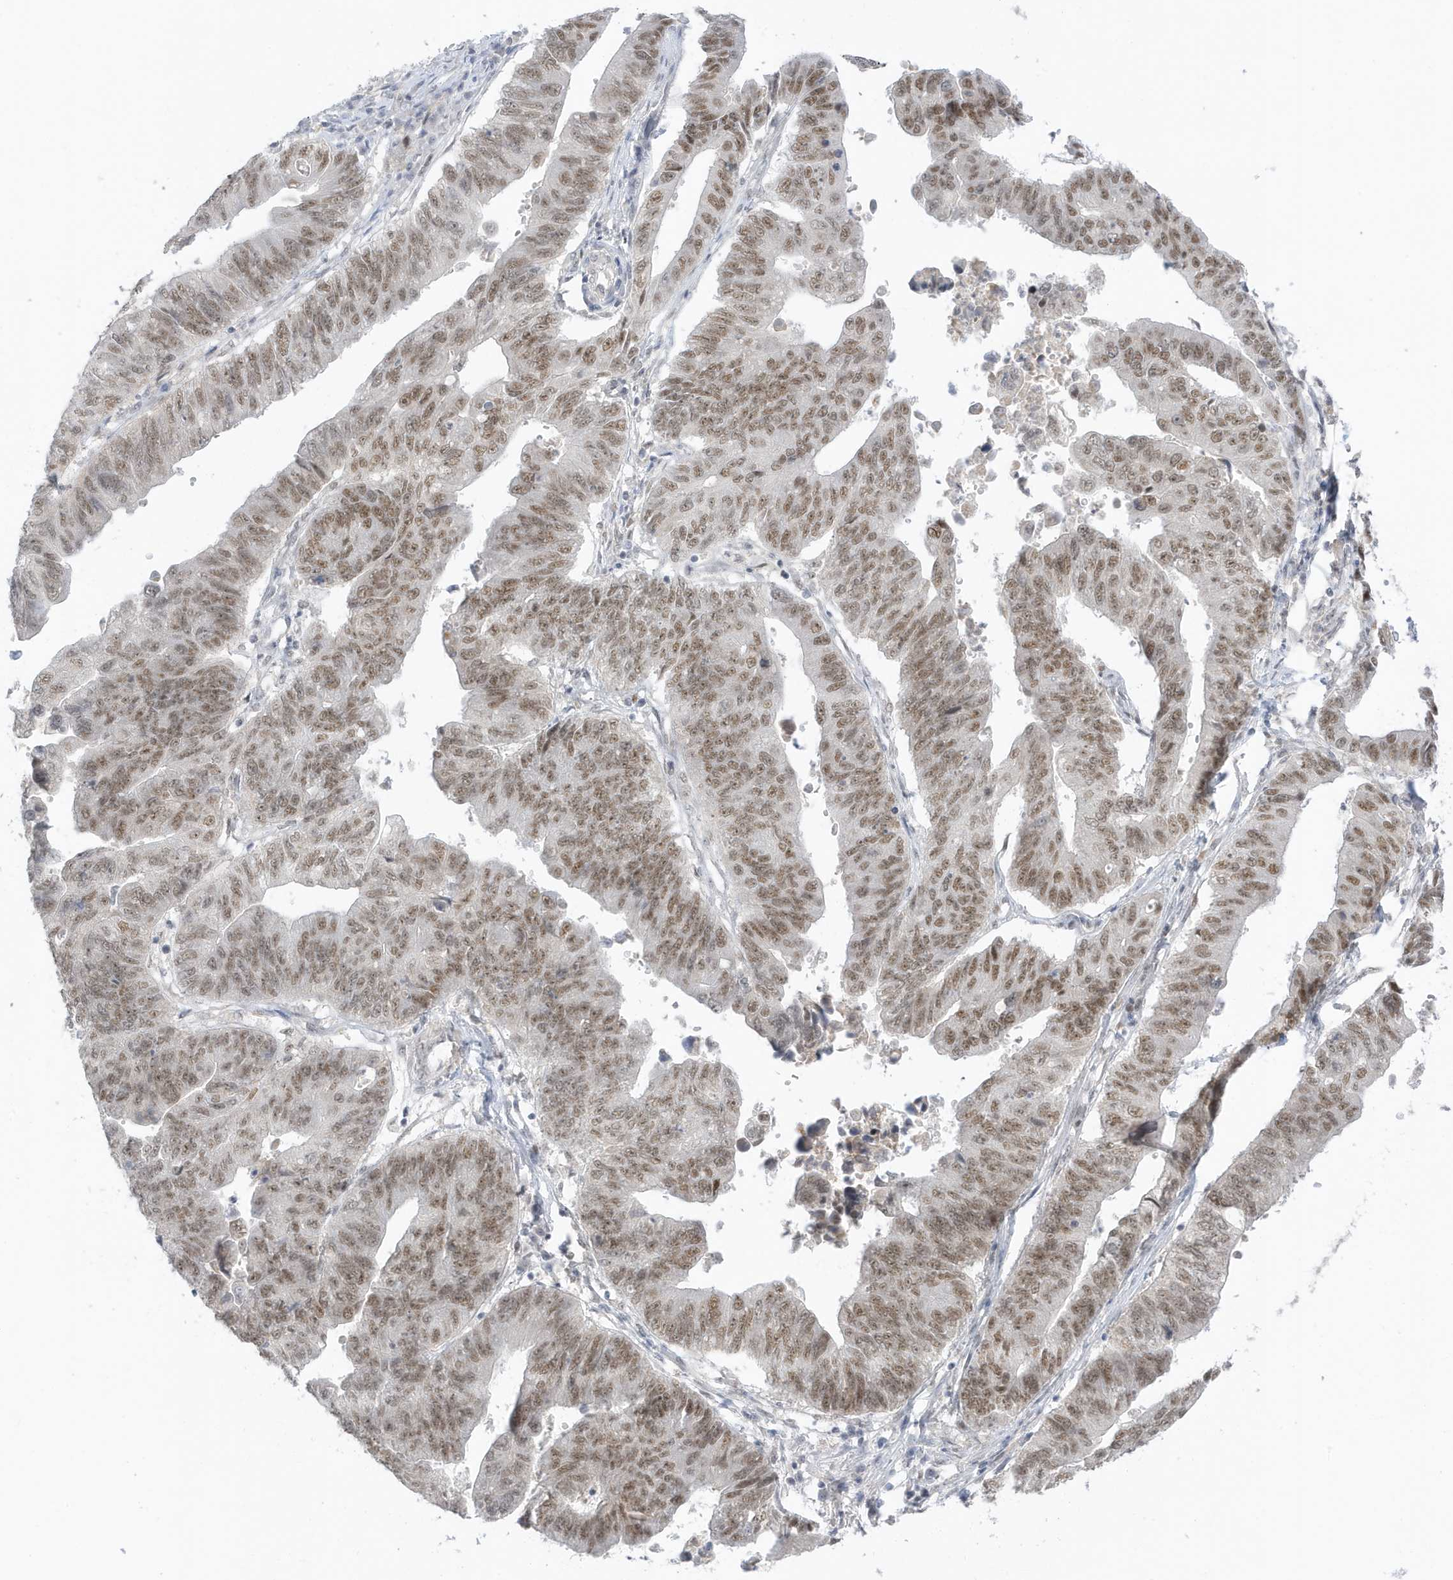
{"staining": {"intensity": "moderate", "quantity": ">75%", "location": "nuclear"}, "tissue": "stomach cancer", "cell_type": "Tumor cells", "image_type": "cancer", "snomed": [{"axis": "morphology", "description": "Adenocarcinoma, NOS"}, {"axis": "topography", "description": "Stomach"}], "caption": "Stomach cancer stained with a brown dye exhibits moderate nuclear positive expression in about >75% of tumor cells.", "gene": "MSL3", "patient": {"sex": "male", "age": 59}}